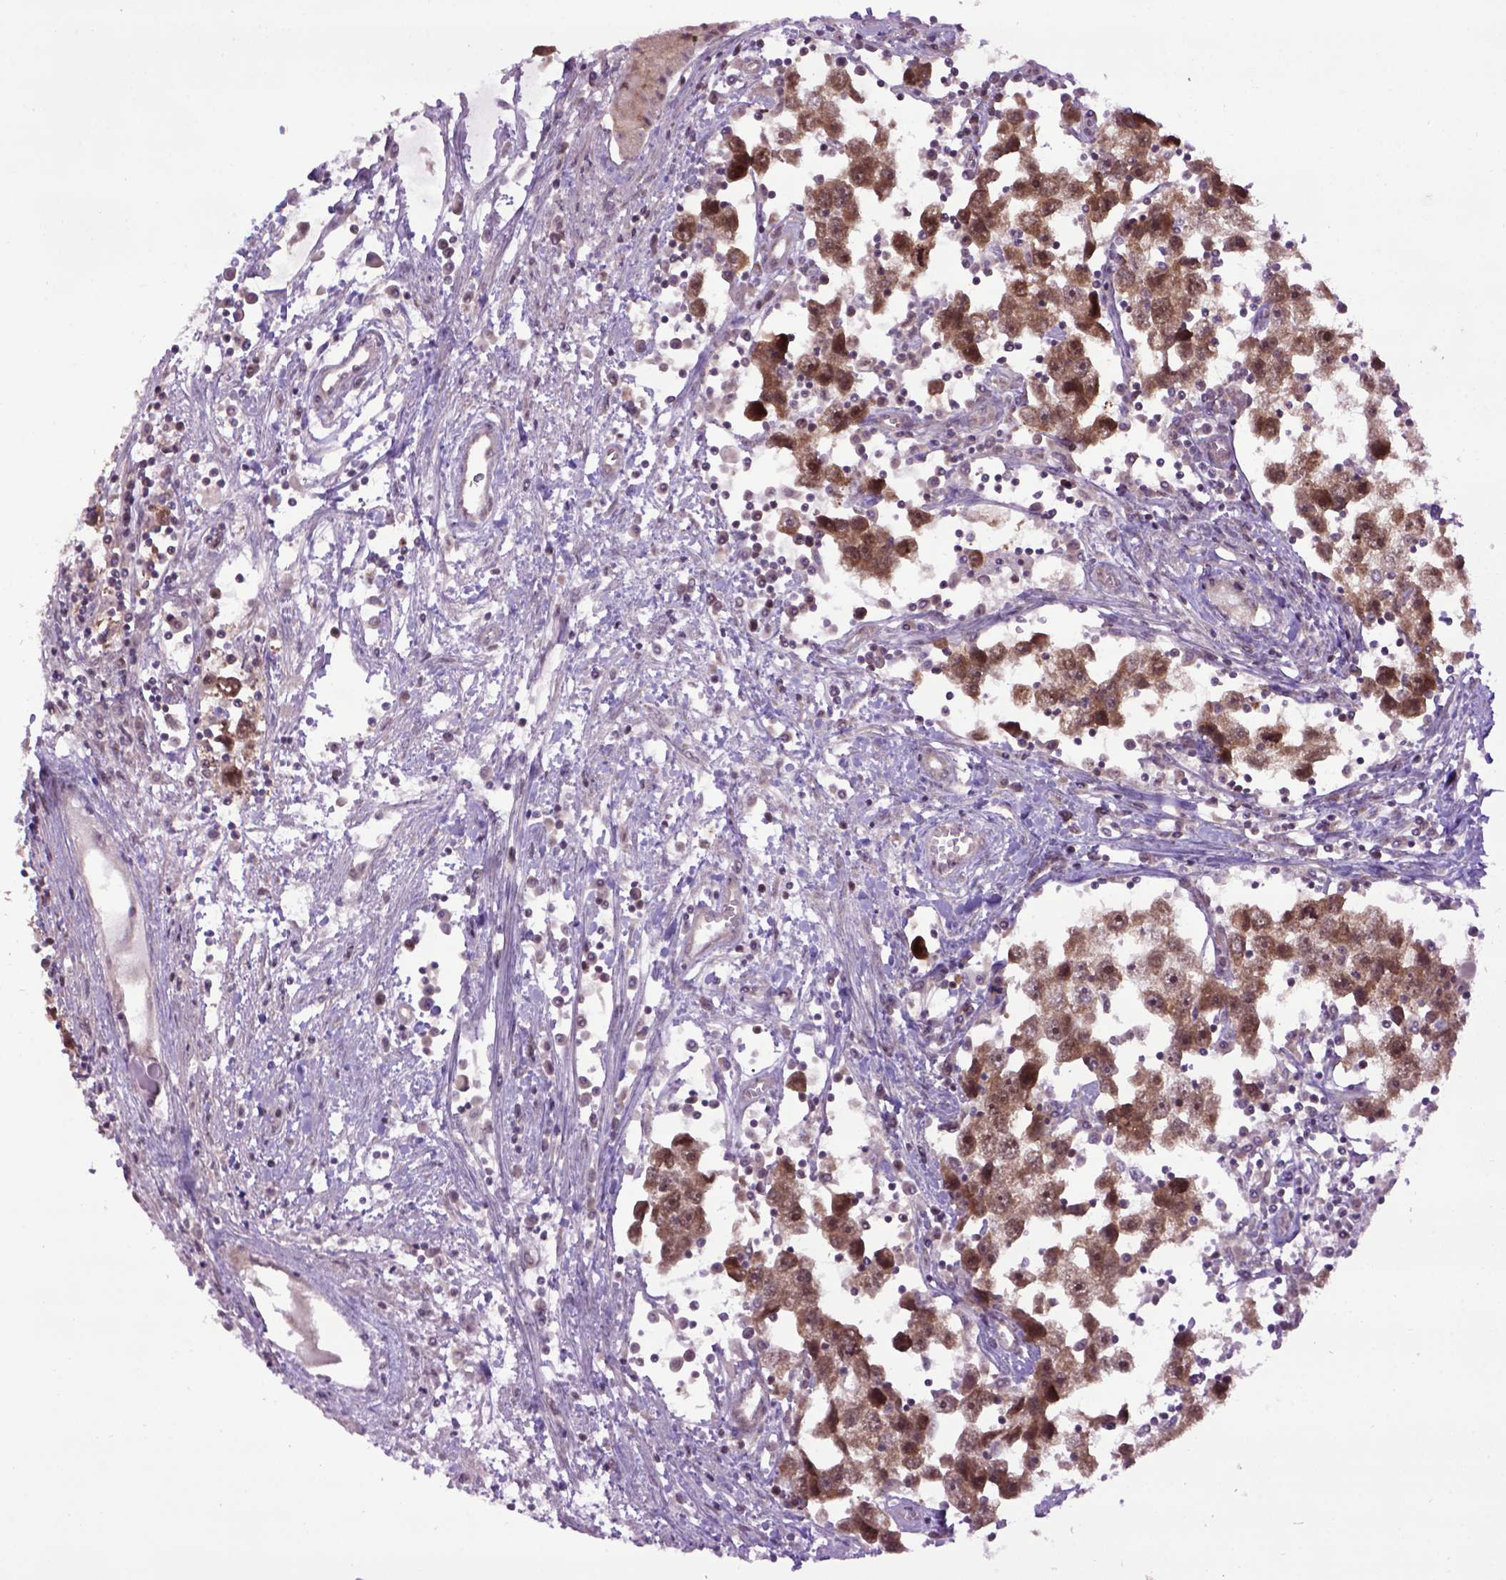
{"staining": {"intensity": "moderate", "quantity": ">75%", "location": "cytoplasmic/membranous,nuclear"}, "tissue": "testis cancer", "cell_type": "Tumor cells", "image_type": "cancer", "snomed": [{"axis": "morphology", "description": "Seminoma, NOS"}, {"axis": "topography", "description": "Testis"}], "caption": "A high-resolution histopathology image shows immunohistochemistry (IHC) staining of testis cancer, which demonstrates moderate cytoplasmic/membranous and nuclear expression in about >75% of tumor cells. (brown staining indicates protein expression, while blue staining denotes nuclei).", "gene": "WDR48", "patient": {"sex": "male", "age": 30}}